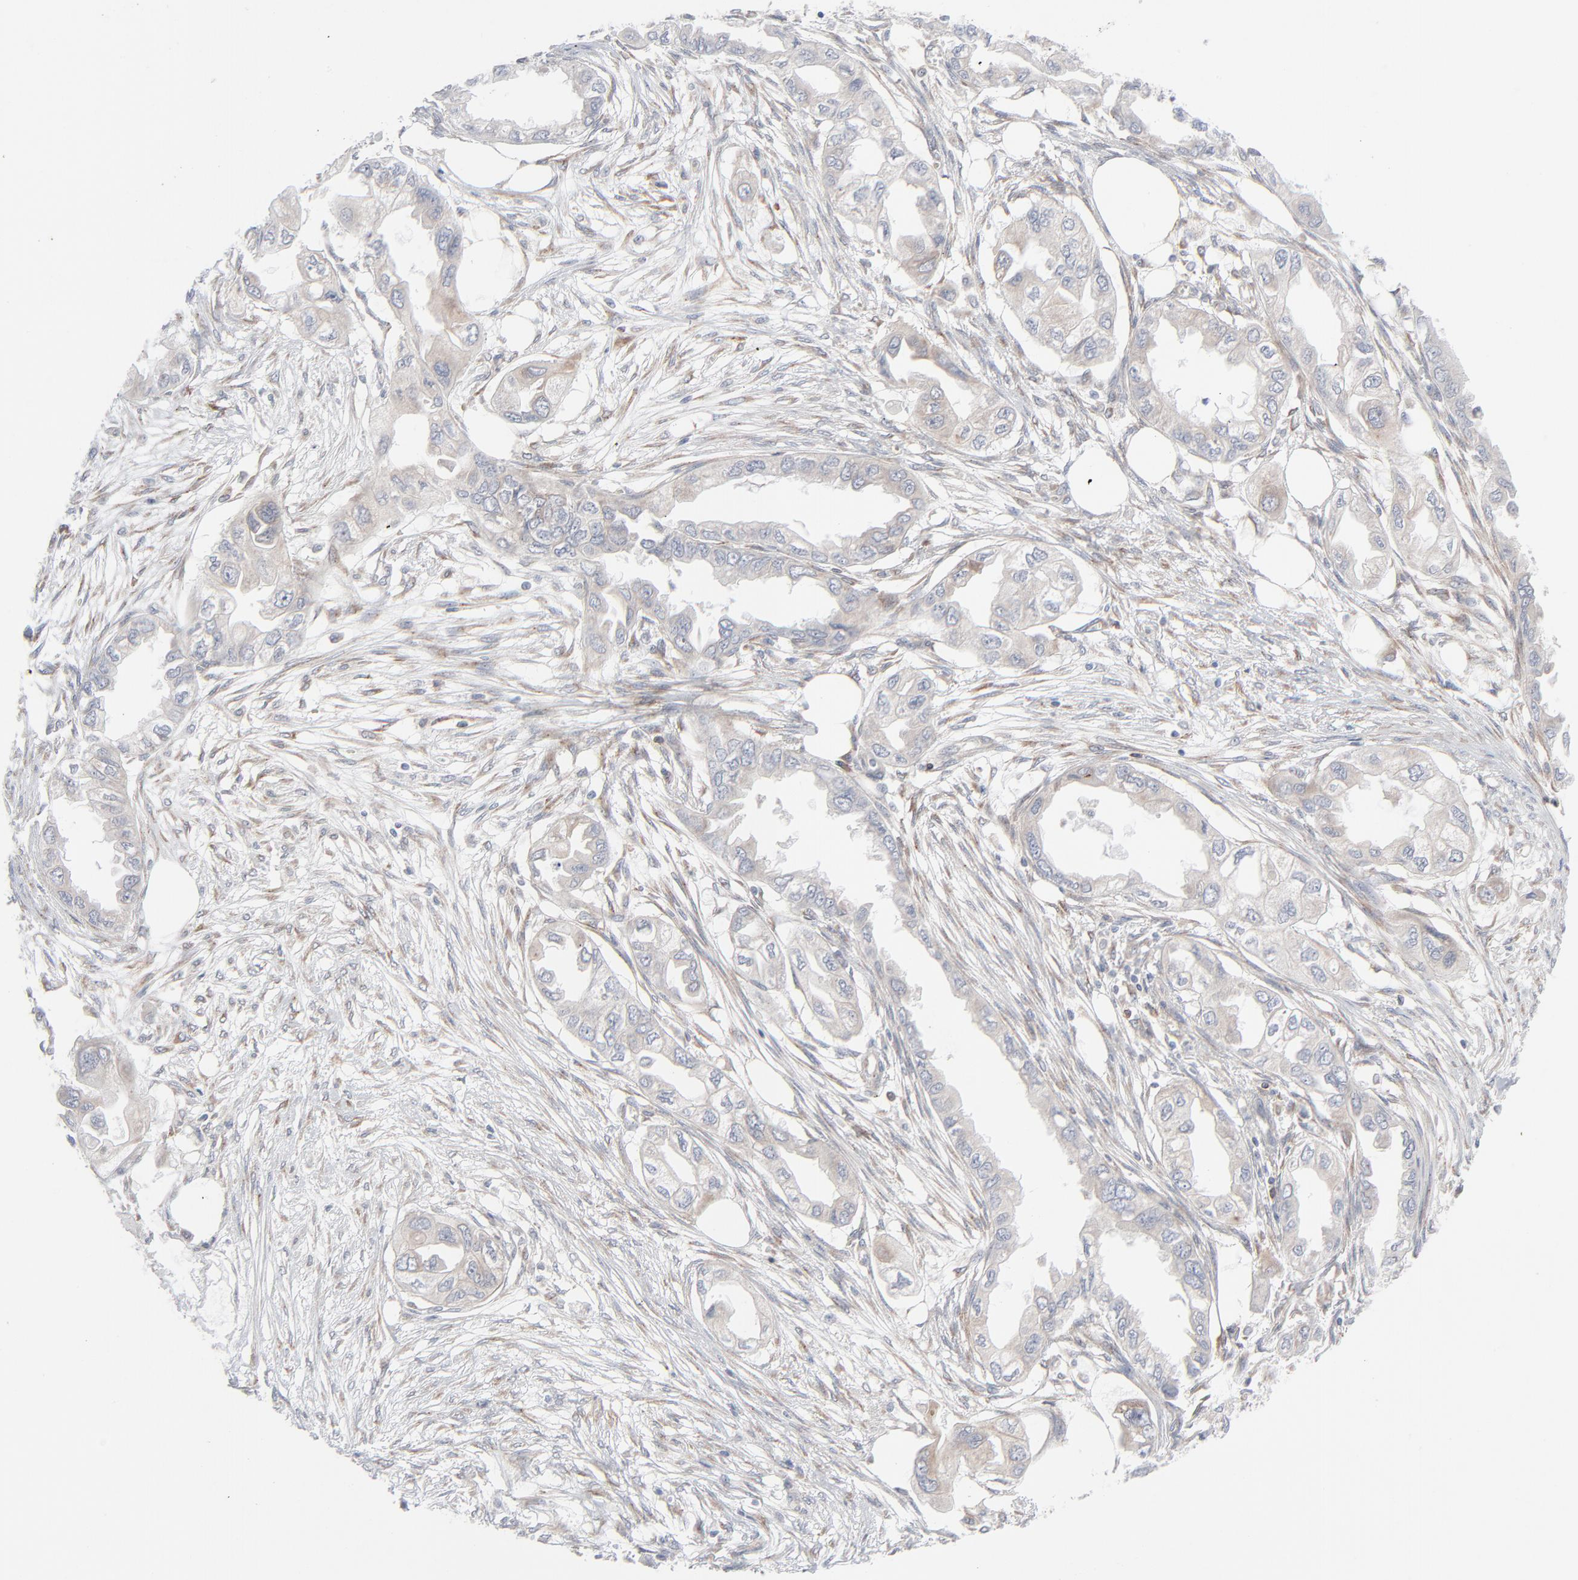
{"staining": {"intensity": "weak", "quantity": "<25%", "location": "cytoplasmic/membranous"}, "tissue": "endometrial cancer", "cell_type": "Tumor cells", "image_type": "cancer", "snomed": [{"axis": "morphology", "description": "Adenocarcinoma, NOS"}, {"axis": "topography", "description": "Endometrium"}], "caption": "Tumor cells show no significant protein staining in adenocarcinoma (endometrial).", "gene": "KDSR", "patient": {"sex": "female", "age": 67}}